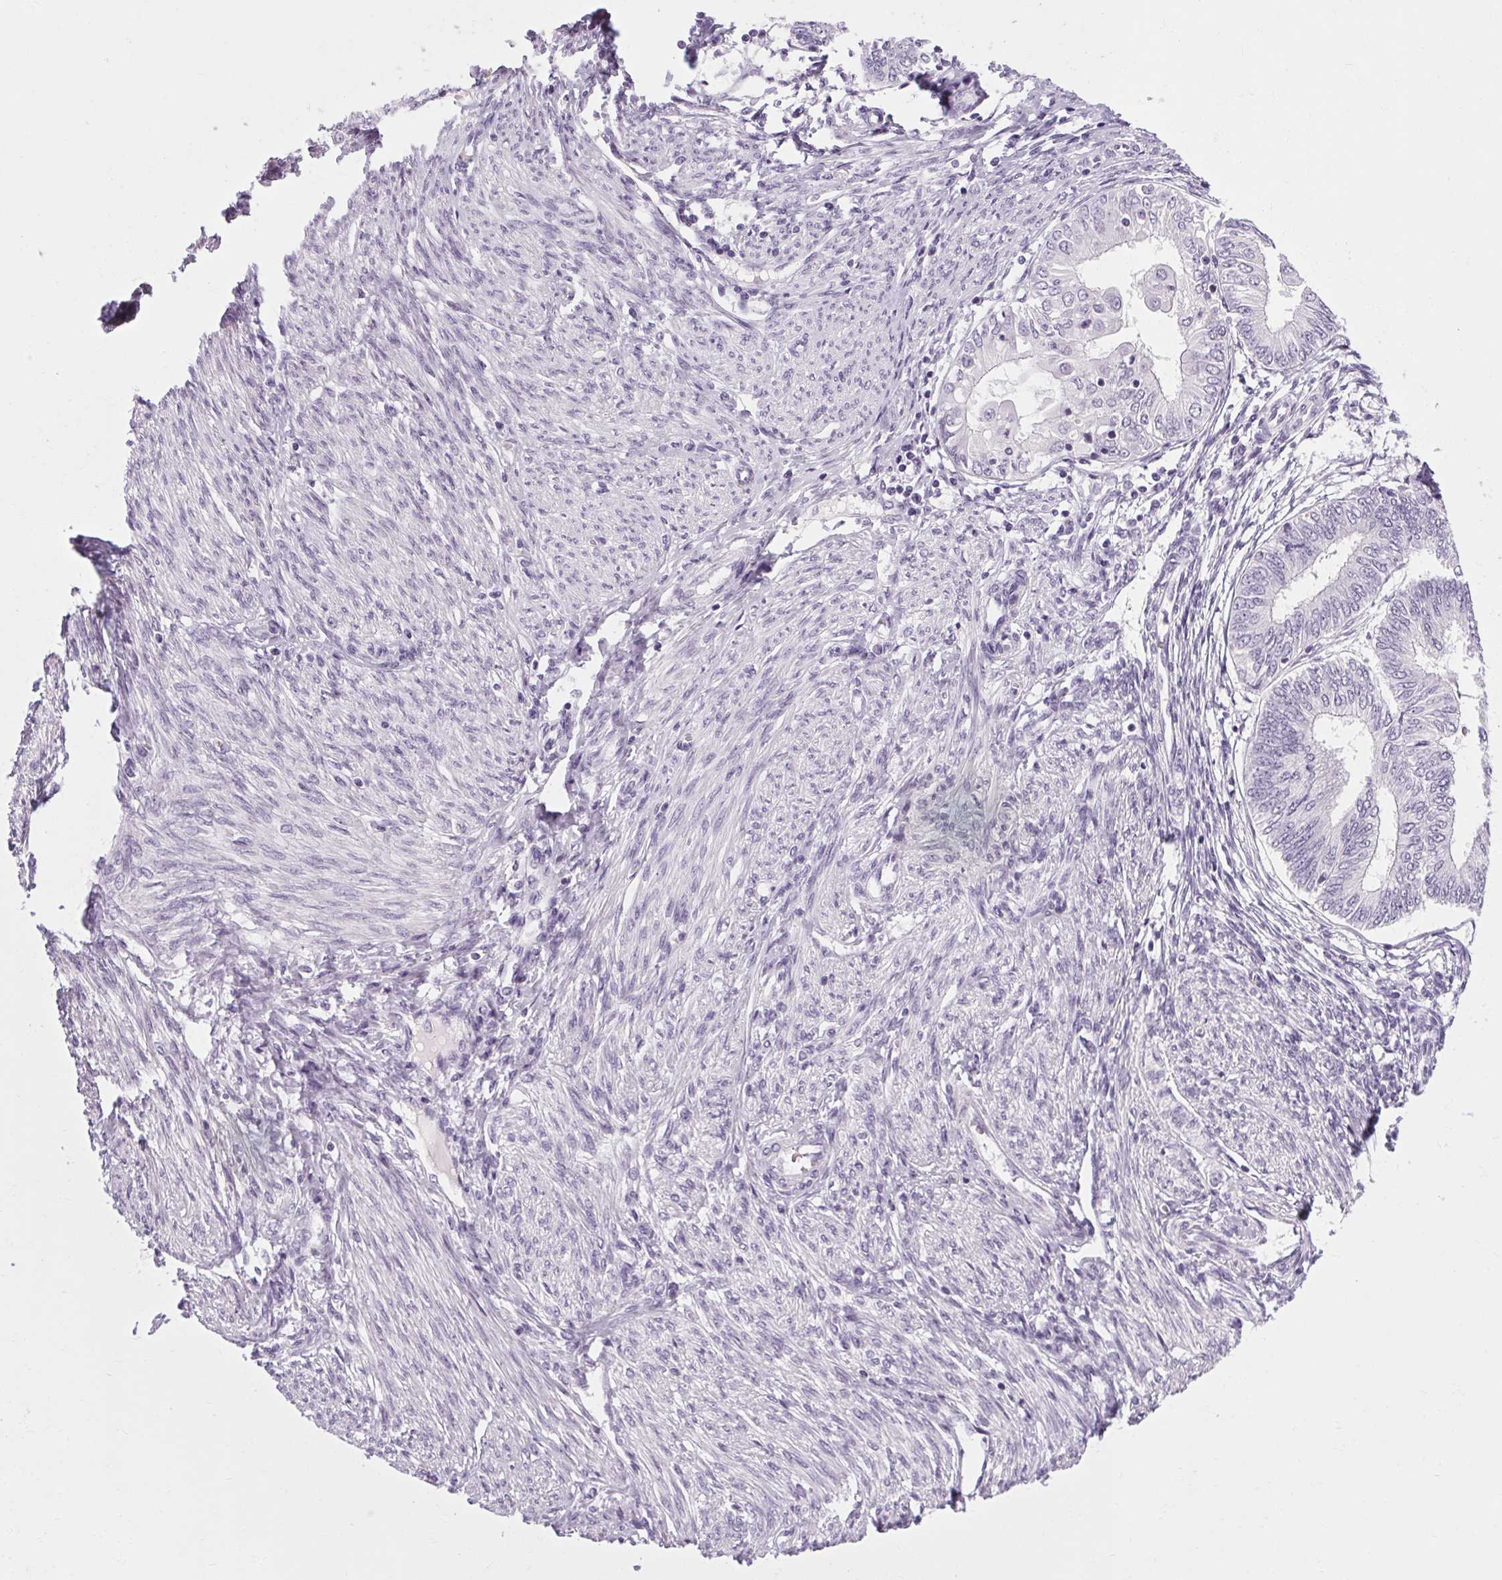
{"staining": {"intensity": "negative", "quantity": "none", "location": "none"}, "tissue": "endometrial cancer", "cell_type": "Tumor cells", "image_type": "cancer", "snomed": [{"axis": "morphology", "description": "Adenocarcinoma, NOS"}, {"axis": "topography", "description": "Endometrium"}], "caption": "Tumor cells are negative for brown protein staining in endometrial cancer.", "gene": "POMC", "patient": {"sex": "female", "age": 68}}